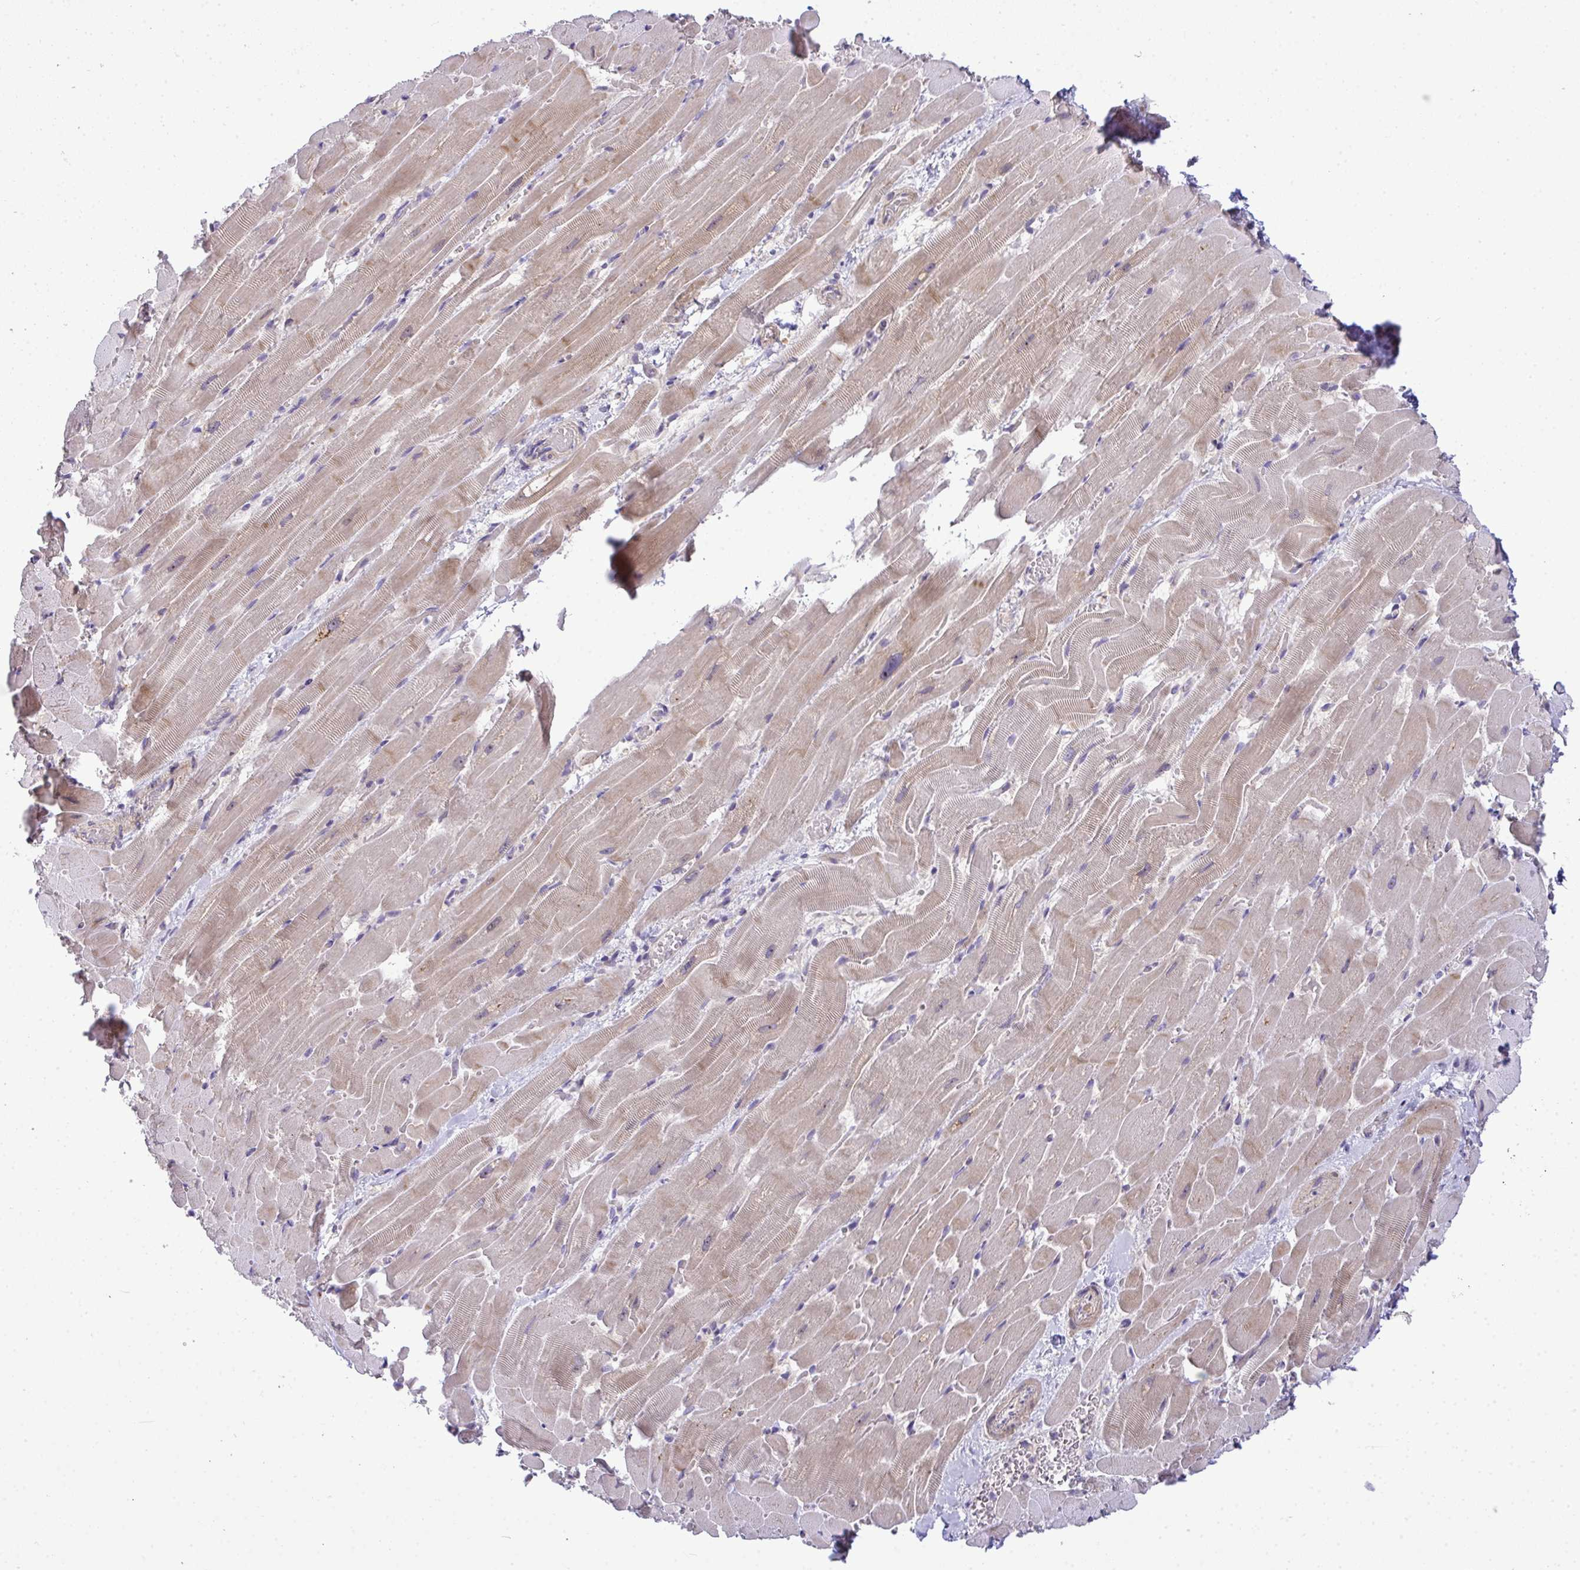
{"staining": {"intensity": "moderate", "quantity": "<25%", "location": "cytoplasmic/membranous"}, "tissue": "heart muscle", "cell_type": "Cardiomyocytes", "image_type": "normal", "snomed": [{"axis": "morphology", "description": "Normal tissue, NOS"}, {"axis": "topography", "description": "Heart"}], "caption": "This photomicrograph shows normal heart muscle stained with IHC to label a protein in brown. The cytoplasmic/membranous of cardiomyocytes show moderate positivity for the protein. Nuclei are counter-stained blue.", "gene": "NT5C1A", "patient": {"sex": "male", "age": 37}}